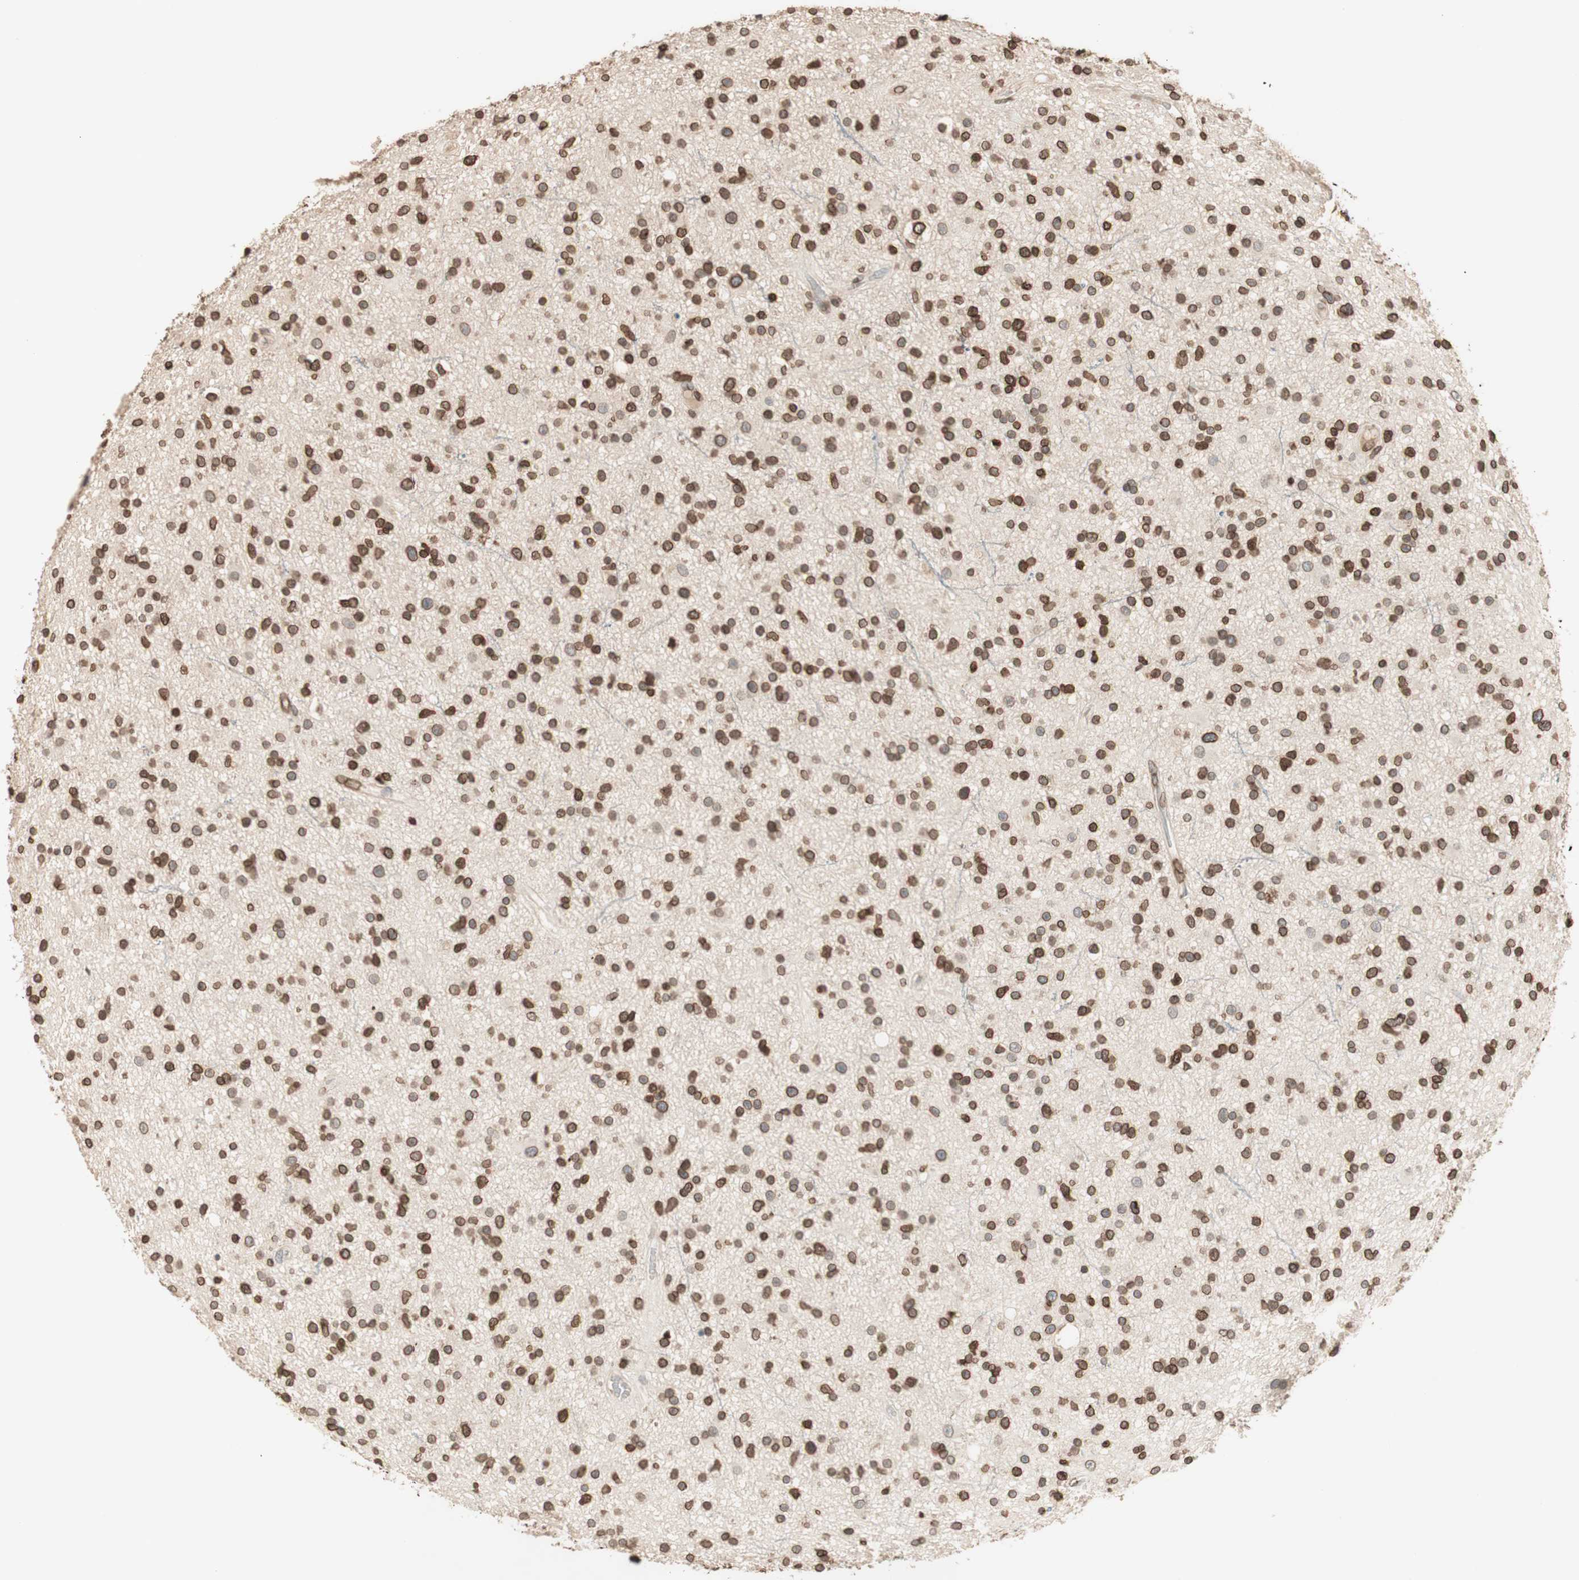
{"staining": {"intensity": "moderate", "quantity": ">75%", "location": "cytoplasmic/membranous,nuclear"}, "tissue": "glioma", "cell_type": "Tumor cells", "image_type": "cancer", "snomed": [{"axis": "morphology", "description": "Glioma, malignant, High grade"}, {"axis": "topography", "description": "Brain"}], "caption": "The image reveals immunohistochemical staining of malignant high-grade glioma. There is moderate cytoplasmic/membranous and nuclear positivity is identified in about >75% of tumor cells.", "gene": "TMPO", "patient": {"sex": "male", "age": 33}}